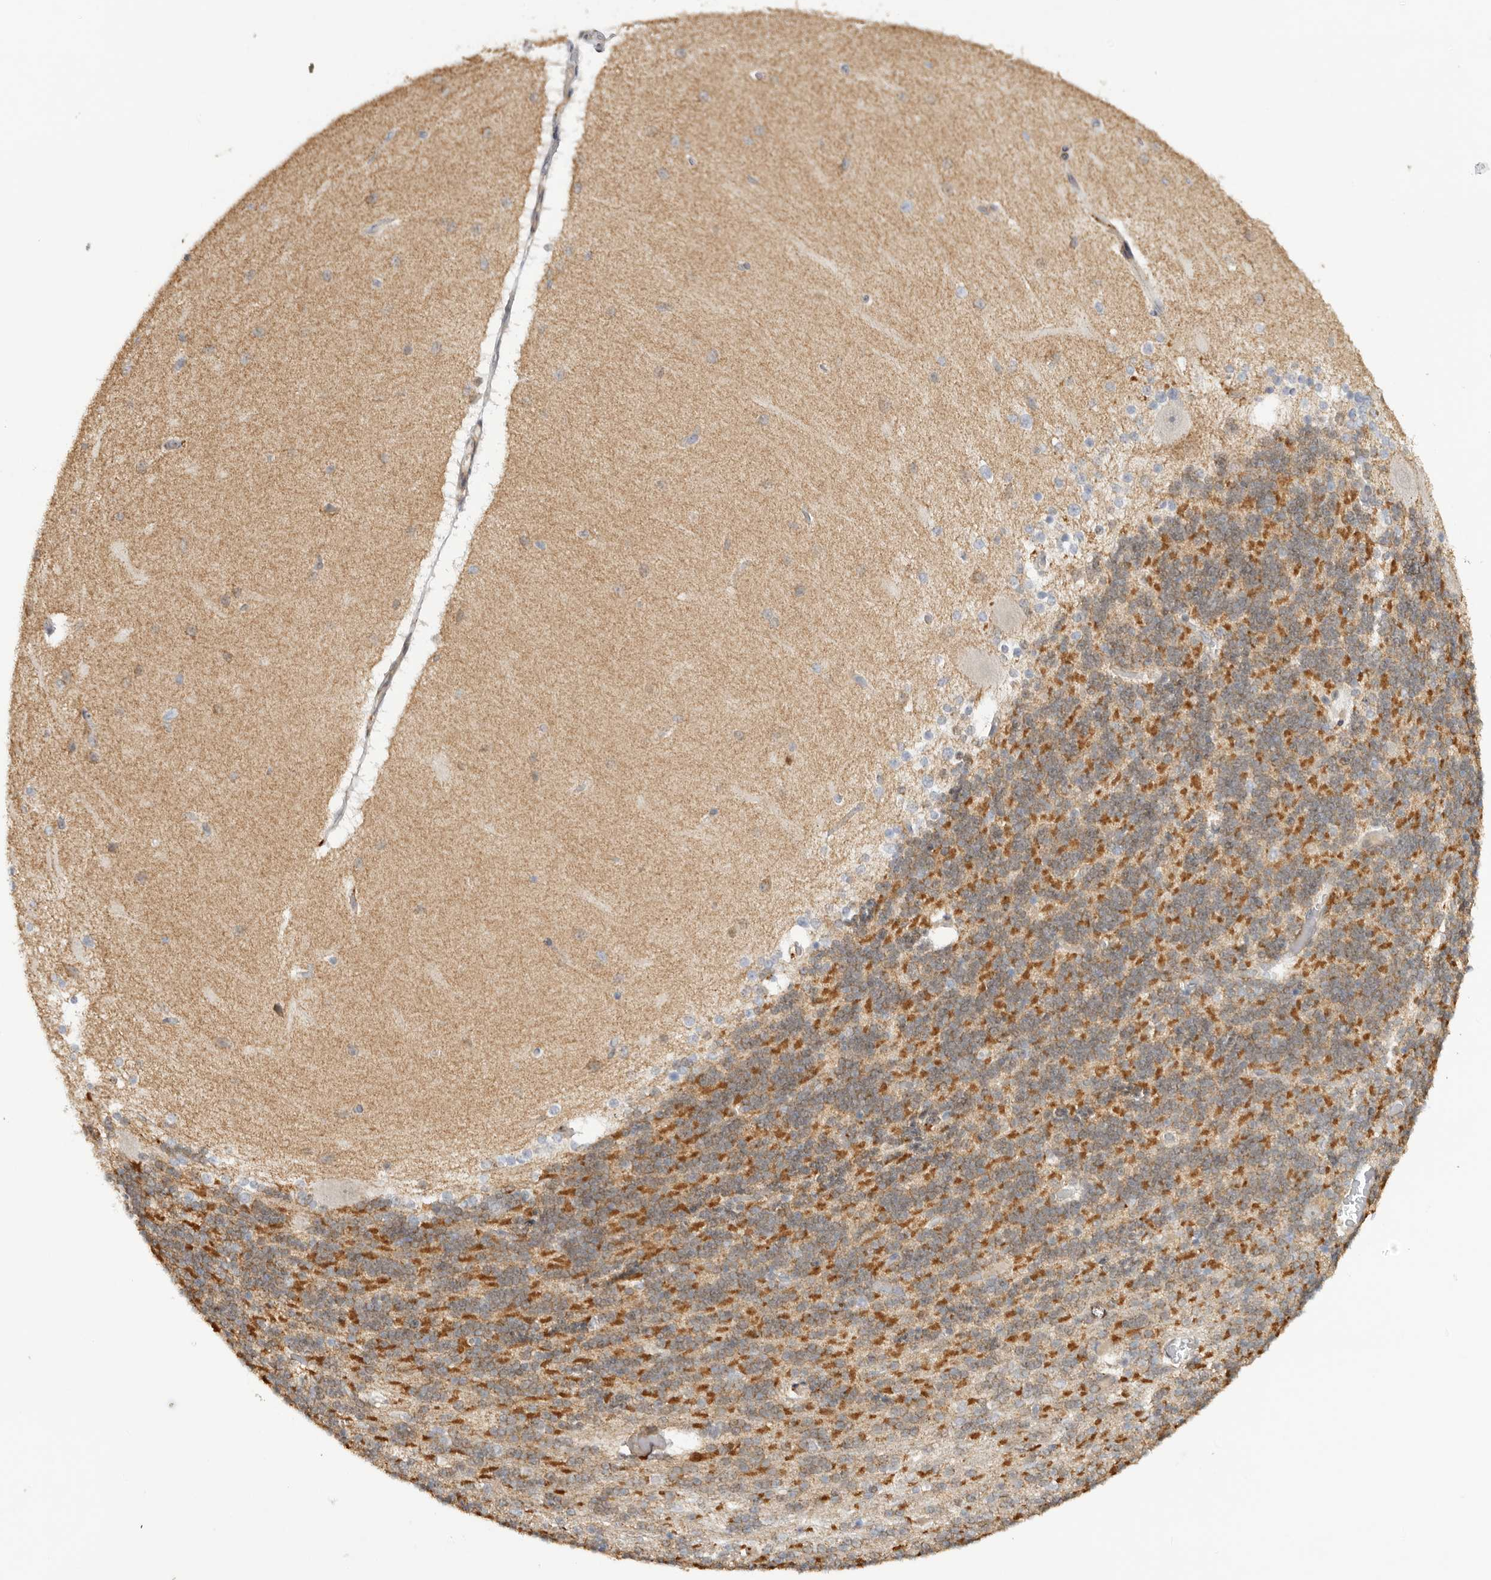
{"staining": {"intensity": "negative", "quantity": "none", "location": "none"}, "tissue": "cerebellum", "cell_type": "Cells in granular layer", "image_type": "normal", "snomed": [{"axis": "morphology", "description": "Normal tissue, NOS"}, {"axis": "topography", "description": "Cerebellum"}], "caption": "The image shows no staining of cells in granular layer in benign cerebellum. (DAB immunohistochemistry (IHC) visualized using brightfield microscopy, high magnification).", "gene": "GNE", "patient": {"sex": "female", "age": 54}}